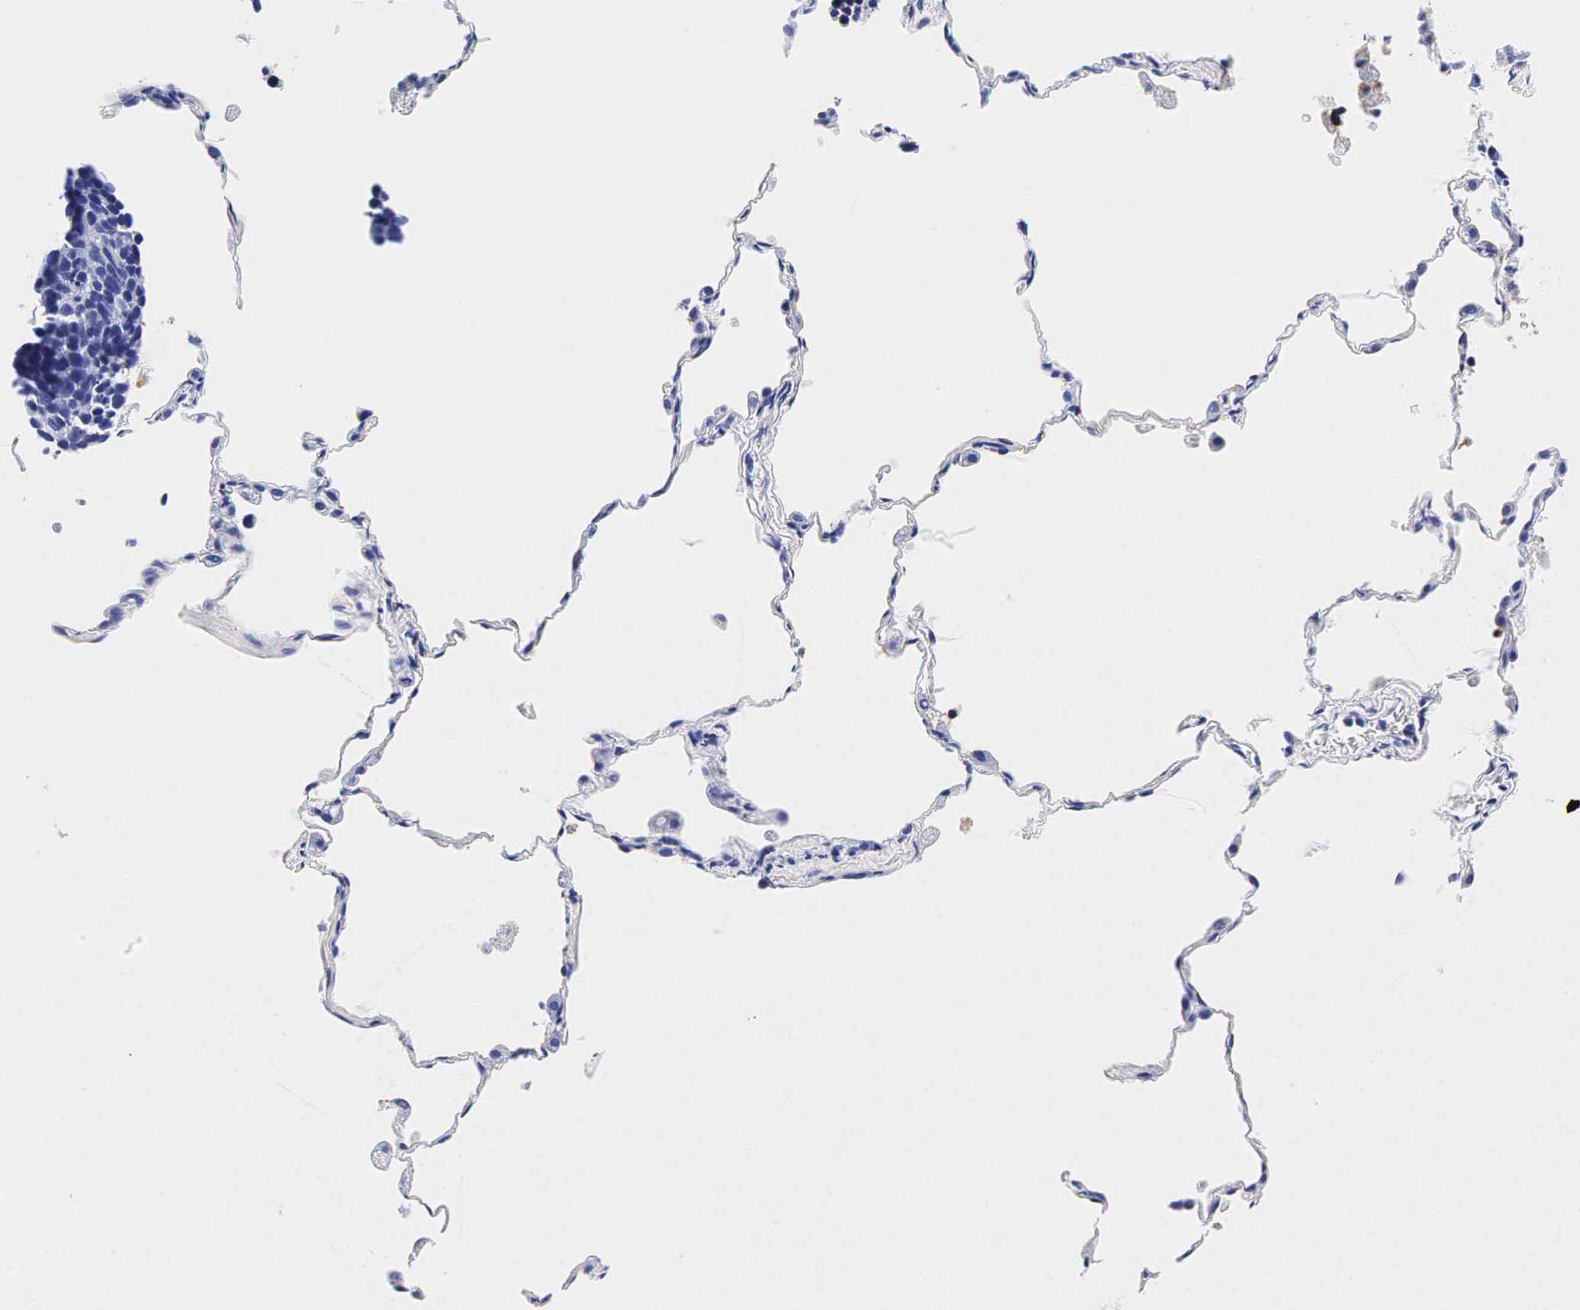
{"staining": {"intensity": "negative", "quantity": "none", "location": "none"}, "tissue": "lung cancer", "cell_type": "Tumor cells", "image_type": "cancer", "snomed": [{"axis": "morphology", "description": "Neoplasm, malignant, NOS"}, {"axis": "topography", "description": "Lung"}], "caption": "This micrograph is of lung cancer stained with immunohistochemistry (IHC) to label a protein in brown with the nuclei are counter-stained blue. There is no staining in tumor cells.", "gene": "TG", "patient": {"sex": "female", "age": 75}}